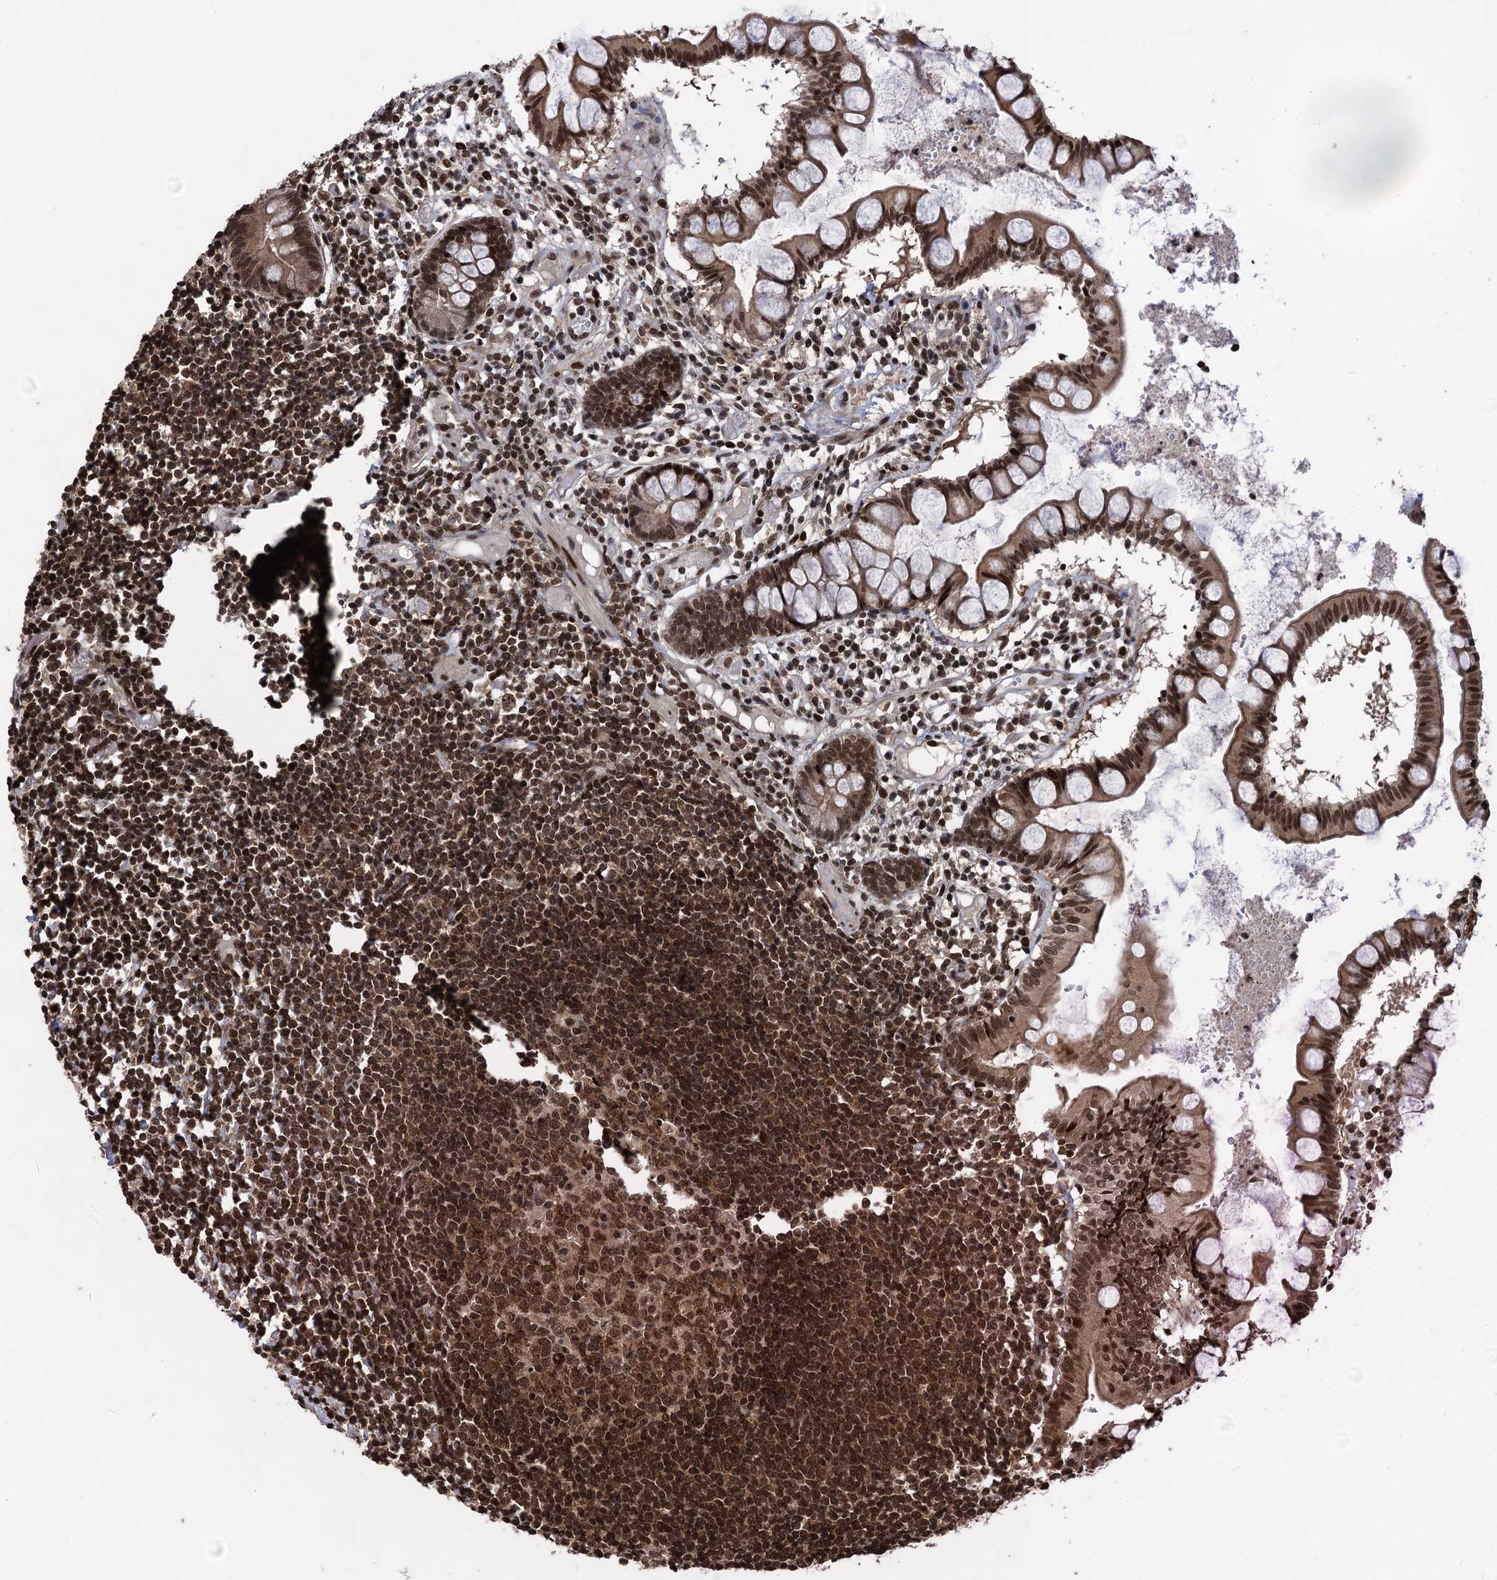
{"staining": {"intensity": "strong", "quantity": ">75%", "location": "nuclear"}, "tissue": "colon", "cell_type": "Endothelial cells", "image_type": "normal", "snomed": [{"axis": "morphology", "description": "Normal tissue, NOS"}, {"axis": "morphology", "description": "Adenocarcinoma, NOS"}, {"axis": "topography", "description": "Colon"}], "caption": "Immunohistochemistry photomicrograph of benign colon stained for a protein (brown), which displays high levels of strong nuclear expression in approximately >75% of endothelial cells.", "gene": "ZNF169", "patient": {"sex": "female", "age": 55}}